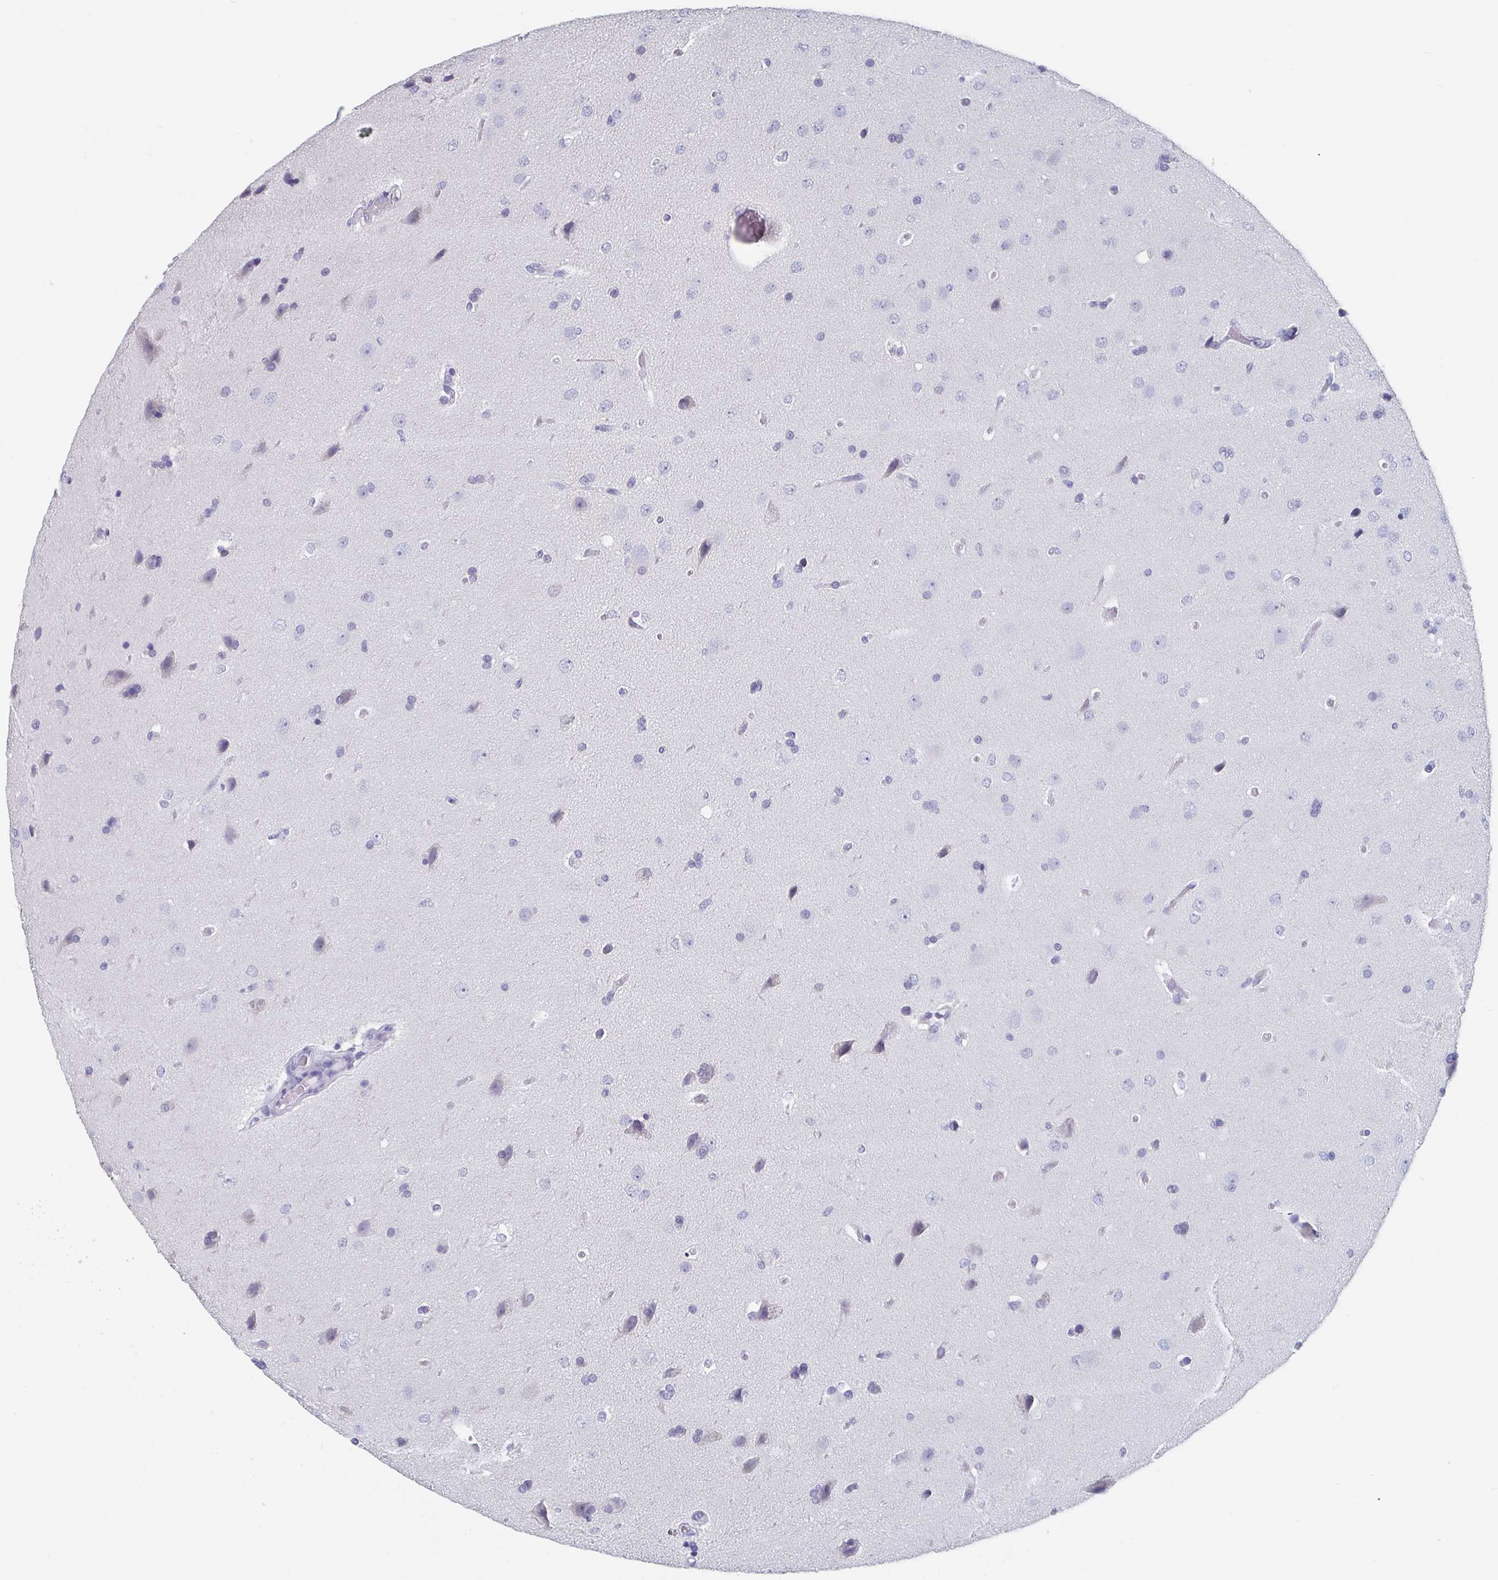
{"staining": {"intensity": "negative", "quantity": "none", "location": "none"}, "tissue": "glioma", "cell_type": "Tumor cells", "image_type": "cancer", "snomed": [{"axis": "morphology", "description": "Glioma, malignant, Low grade"}, {"axis": "topography", "description": "Brain"}], "caption": "The photomicrograph demonstrates no significant positivity in tumor cells of glioma. (Brightfield microscopy of DAB (3,3'-diaminobenzidine) immunohistochemistry at high magnification).", "gene": "DPEP3", "patient": {"sex": "female", "age": 54}}